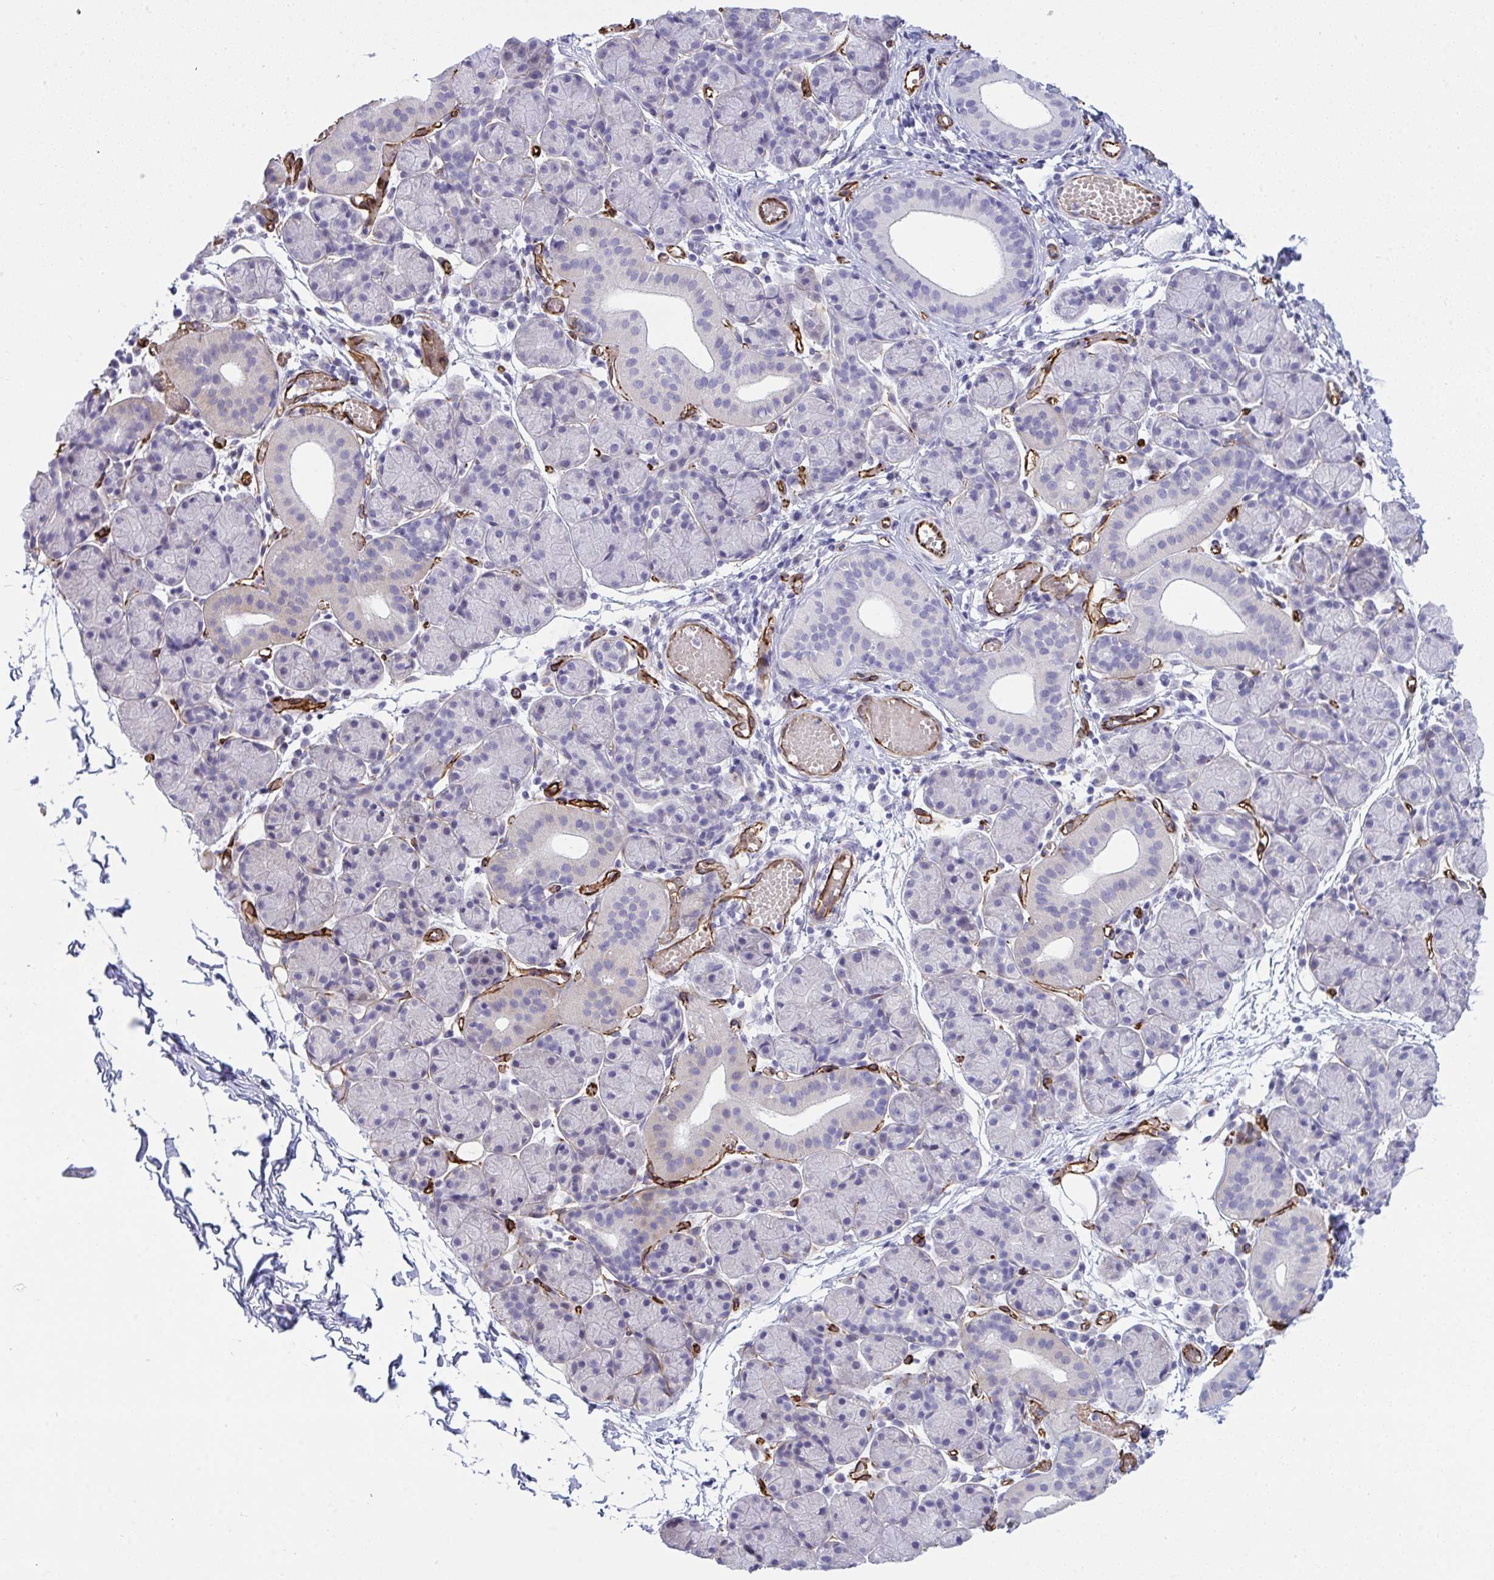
{"staining": {"intensity": "negative", "quantity": "none", "location": "none"}, "tissue": "salivary gland", "cell_type": "Glandular cells", "image_type": "normal", "snomed": [{"axis": "morphology", "description": "Normal tissue, NOS"}, {"axis": "morphology", "description": "Inflammation, NOS"}, {"axis": "topography", "description": "Lymph node"}, {"axis": "topography", "description": "Salivary gland"}], "caption": "There is no significant positivity in glandular cells of salivary gland.", "gene": "SLC35B1", "patient": {"sex": "male", "age": 3}}